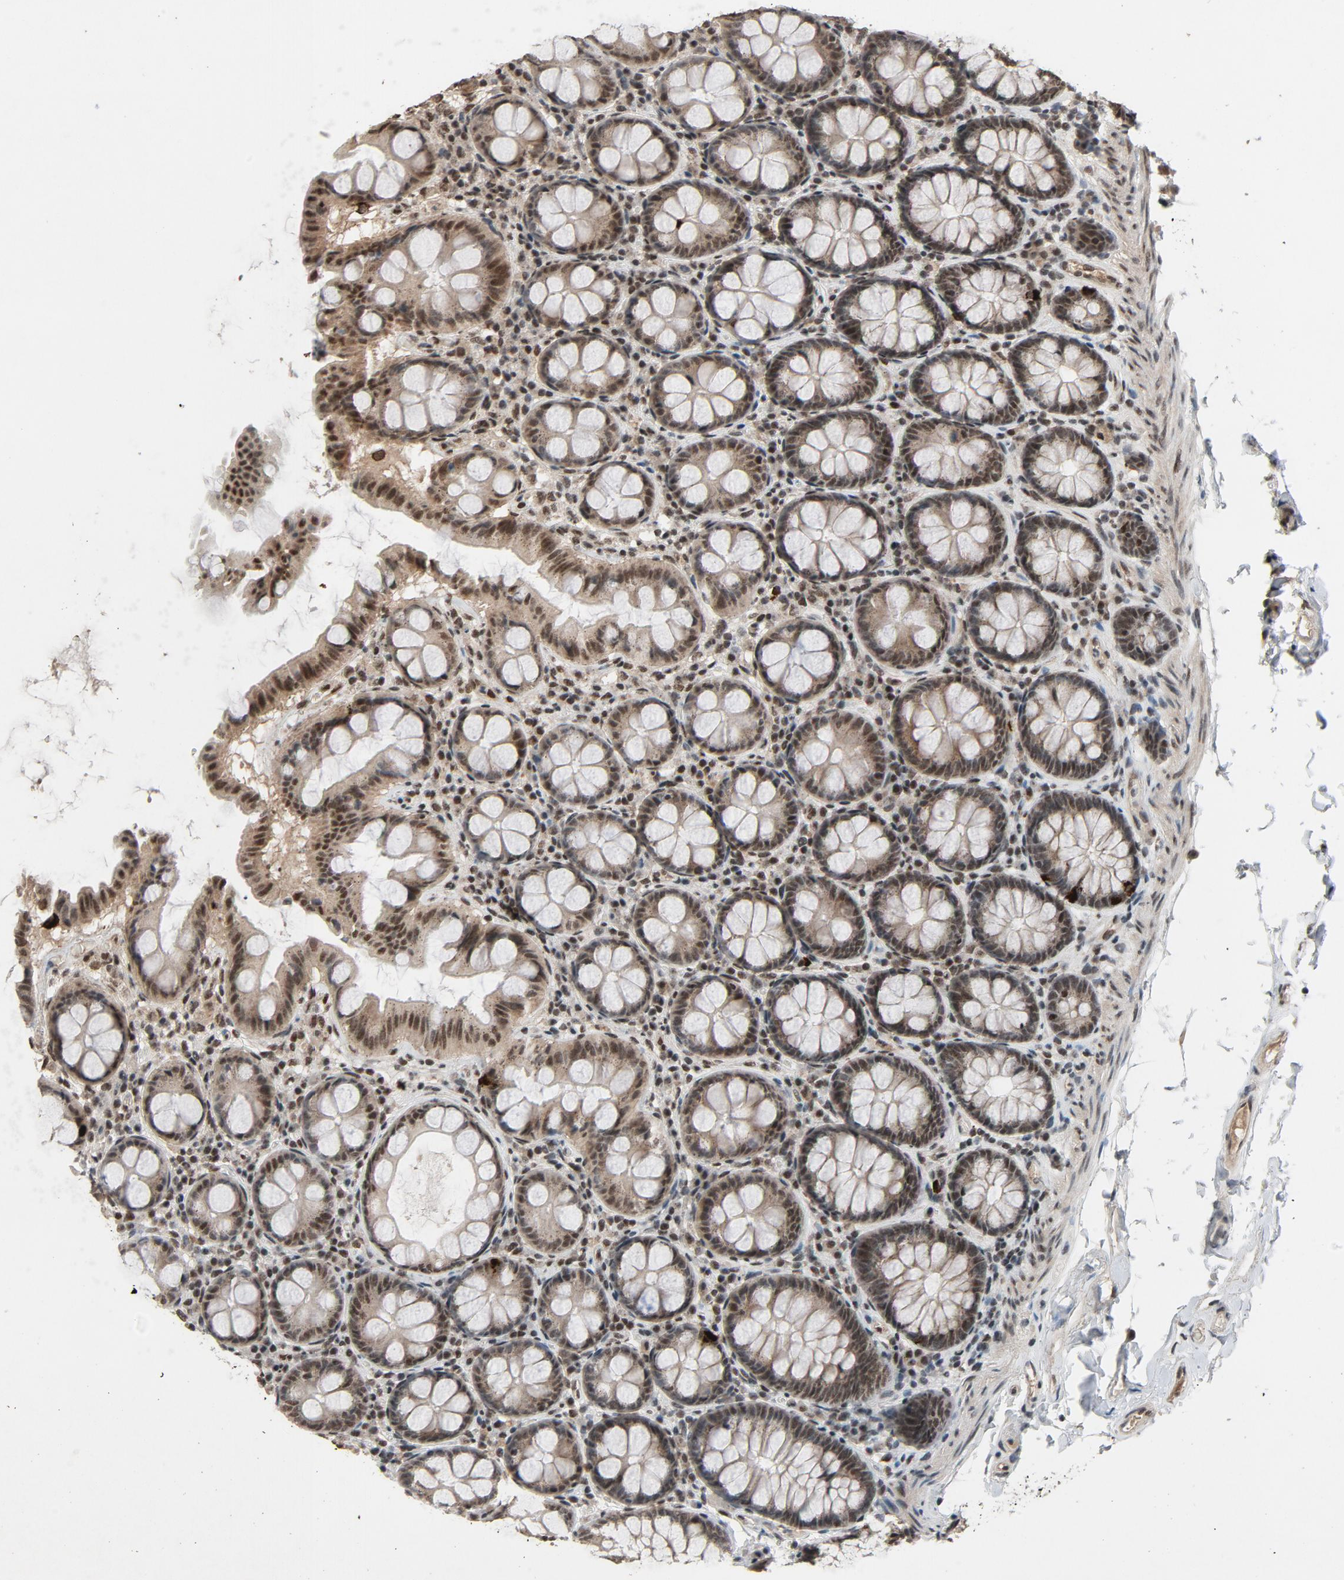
{"staining": {"intensity": "weak", "quantity": ">75%", "location": "cytoplasmic/membranous"}, "tissue": "colon", "cell_type": "Endothelial cells", "image_type": "normal", "snomed": [{"axis": "morphology", "description": "Normal tissue, NOS"}, {"axis": "topography", "description": "Colon"}], "caption": "High-power microscopy captured an IHC micrograph of unremarkable colon, revealing weak cytoplasmic/membranous expression in about >75% of endothelial cells.", "gene": "SMARCD1", "patient": {"sex": "female", "age": 61}}